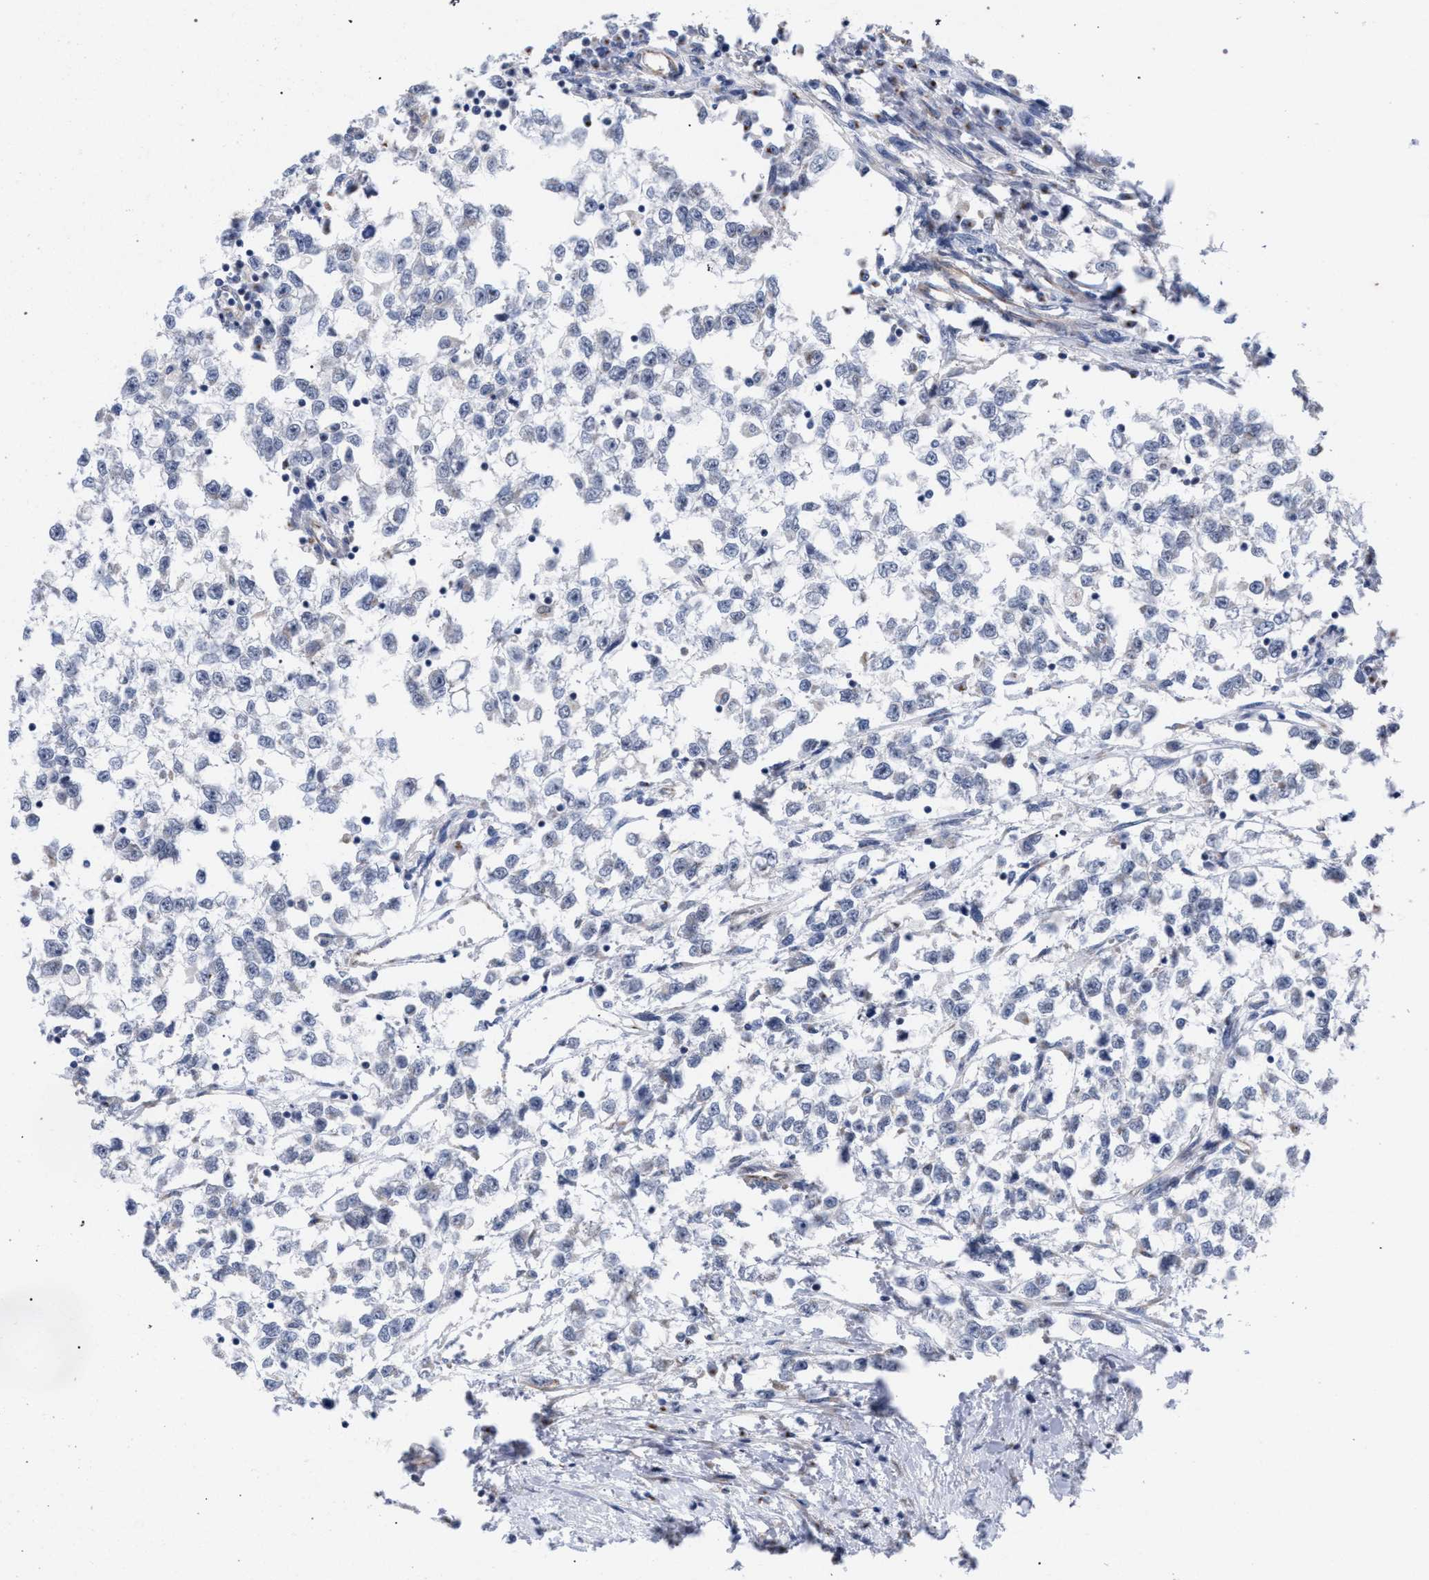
{"staining": {"intensity": "negative", "quantity": "none", "location": "none"}, "tissue": "testis cancer", "cell_type": "Tumor cells", "image_type": "cancer", "snomed": [{"axis": "morphology", "description": "Seminoma, NOS"}, {"axis": "morphology", "description": "Carcinoma, Embryonal, NOS"}, {"axis": "topography", "description": "Testis"}], "caption": "Immunohistochemical staining of embryonal carcinoma (testis) displays no significant expression in tumor cells.", "gene": "GOLGA2", "patient": {"sex": "male", "age": 51}}